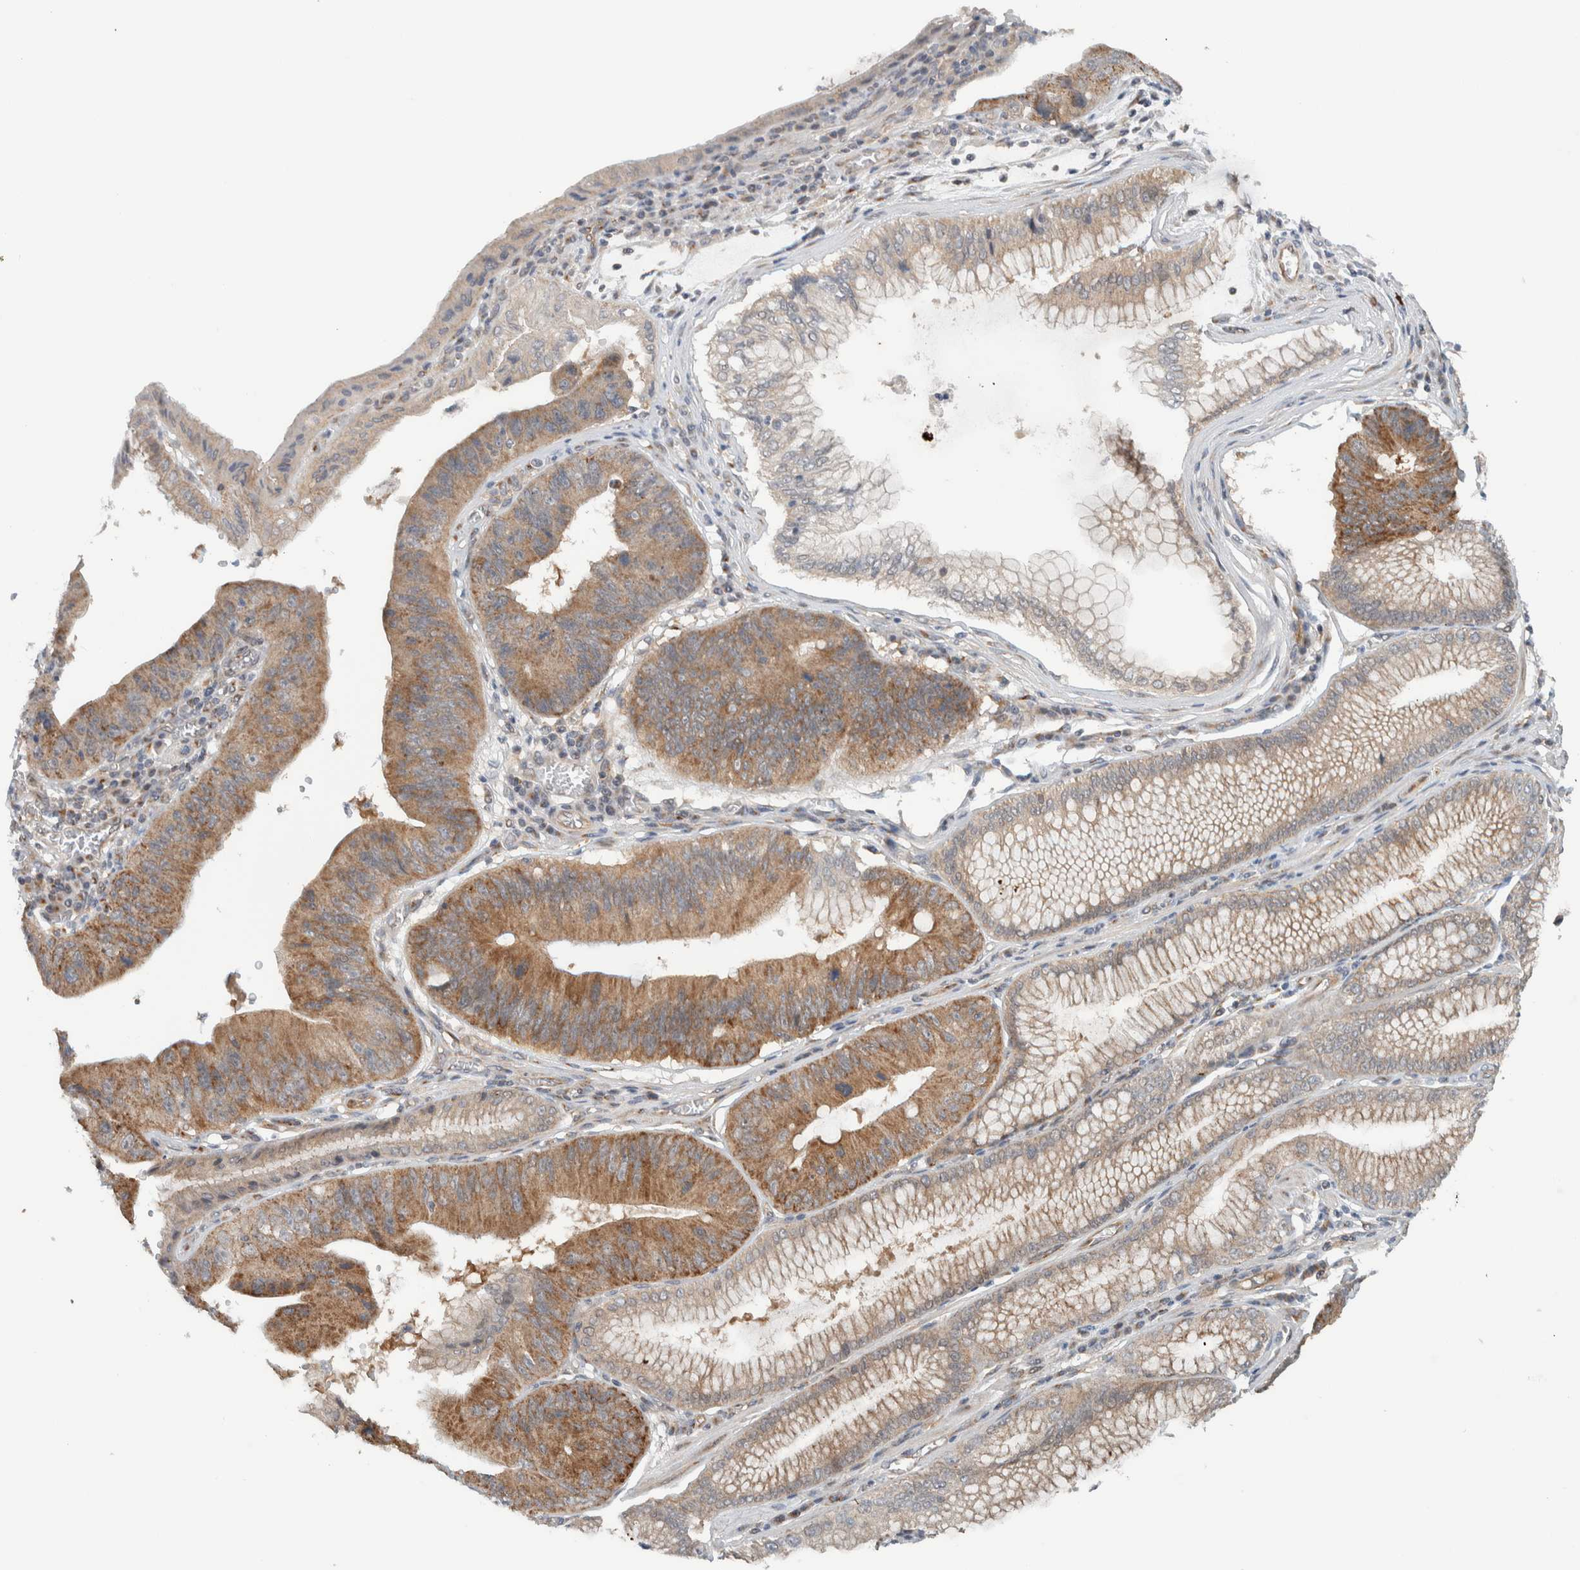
{"staining": {"intensity": "moderate", "quantity": ">75%", "location": "cytoplasmic/membranous"}, "tissue": "stomach cancer", "cell_type": "Tumor cells", "image_type": "cancer", "snomed": [{"axis": "morphology", "description": "Adenocarcinoma, NOS"}, {"axis": "topography", "description": "Stomach"}], "caption": "An image of human stomach adenocarcinoma stained for a protein demonstrates moderate cytoplasmic/membranous brown staining in tumor cells.", "gene": "RERE", "patient": {"sex": "male", "age": 59}}